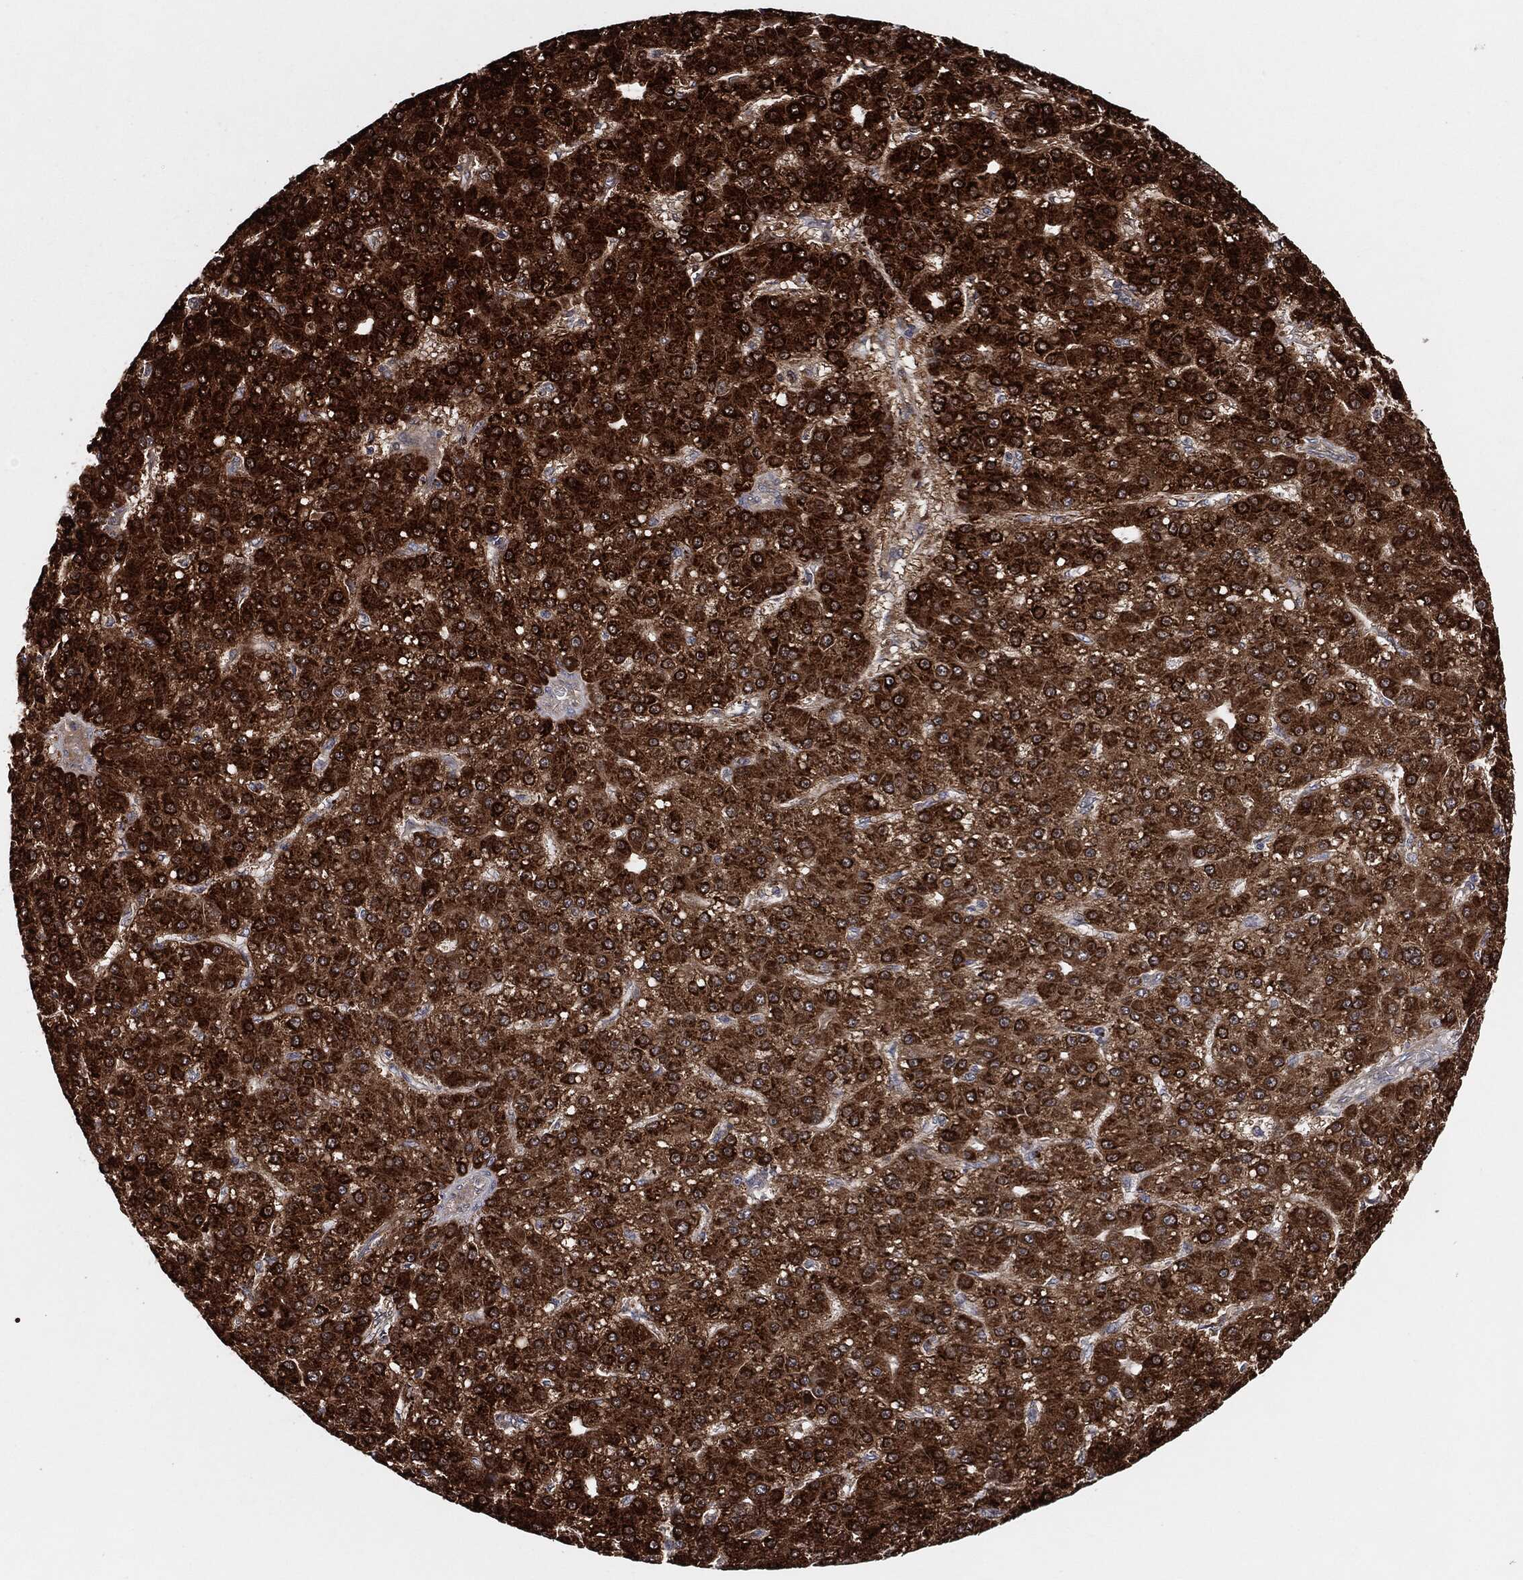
{"staining": {"intensity": "strong", "quantity": ">75%", "location": "cytoplasmic/membranous"}, "tissue": "liver cancer", "cell_type": "Tumor cells", "image_type": "cancer", "snomed": [{"axis": "morphology", "description": "Carcinoma, Hepatocellular, NOS"}, {"axis": "topography", "description": "Liver"}], "caption": "Immunohistochemical staining of human hepatocellular carcinoma (liver) displays strong cytoplasmic/membranous protein positivity in about >75% of tumor cells. (DAB IHC with brightfield microscopy, high magnification).", "gene": "BCAR1", "patient": {"sex": "male", "age": 67}}